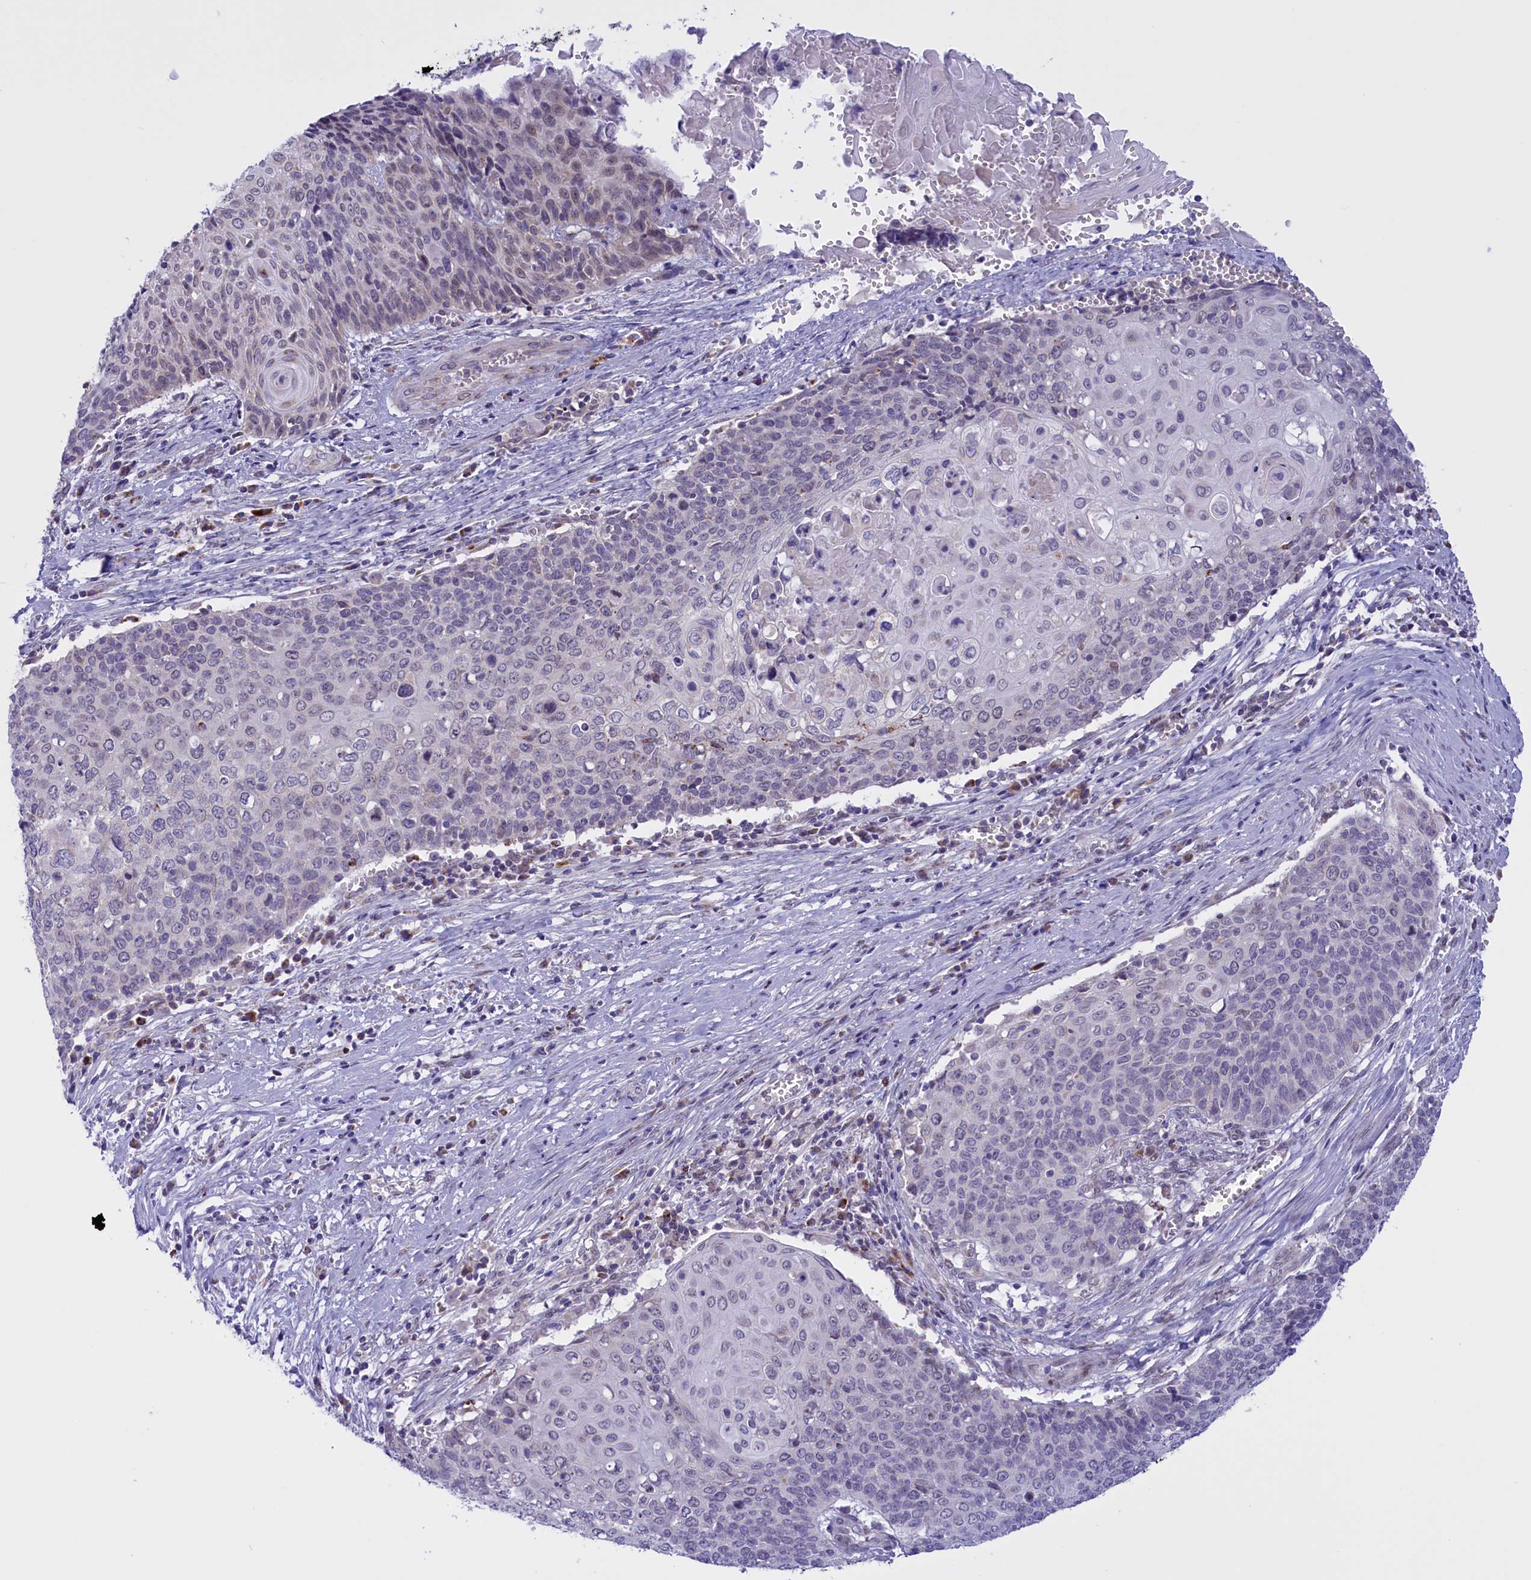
{"staining": {"intensity": "negative", "quantity": "none", "location": "none"}, "tissue": "cervical cancer", "cell_type": "Tumor cells", "image_type": "cancer", "snomed": [{"axis": "morphology", "description": "Squamous cell carcinoma, NOS"}, {"axis": "topography", "description": "Cervix"}], "caption": "Immunohistochemical staining of human cervical squamous cell carcinoma shows no significant expression in tumor cells.", "gene": "FAM149B1", "patient": {"sex": "female", "age": 39}}